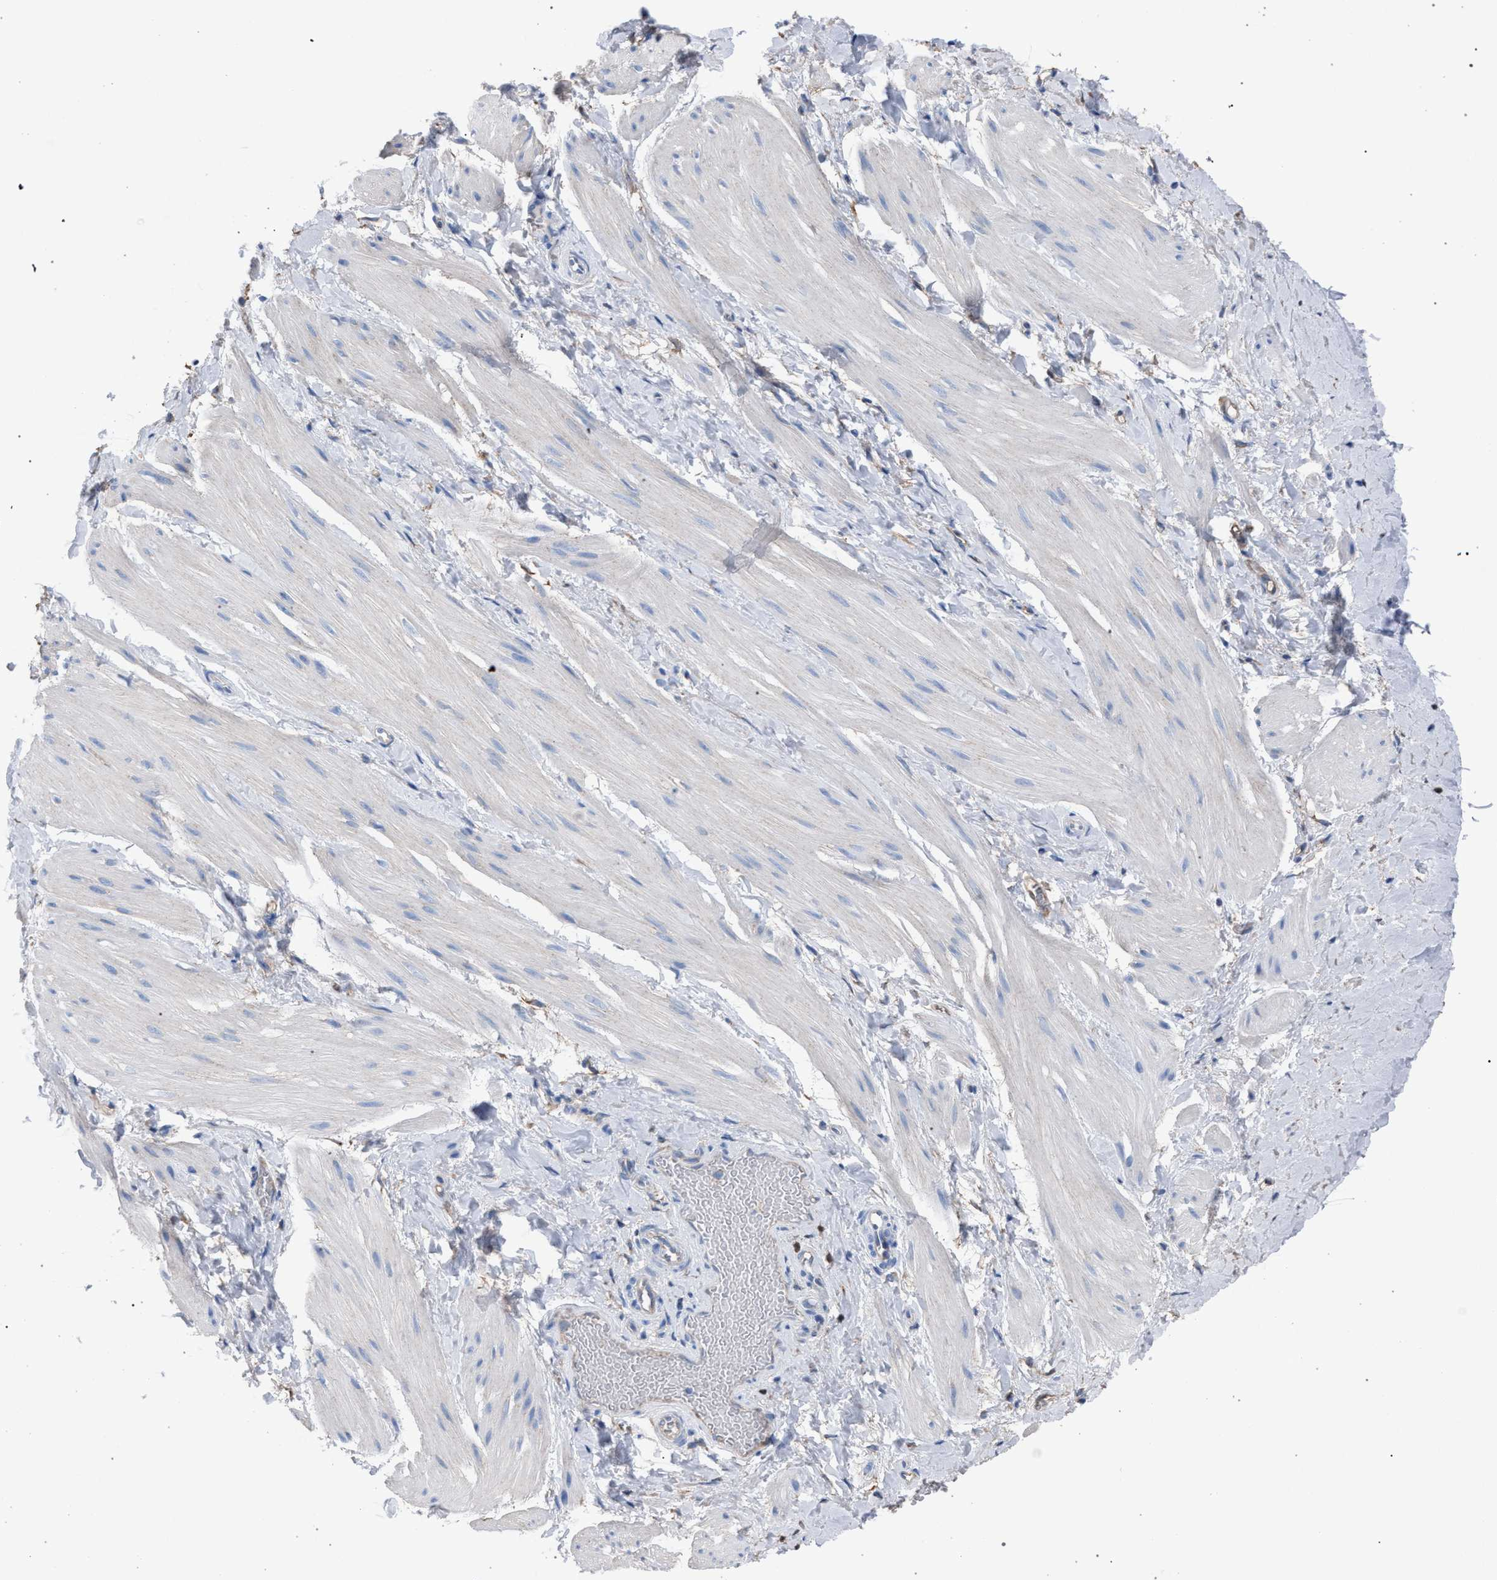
{"staining": {"intensity": "negative", "quantity": "none", "location": "none"}, "tissue": "smooth muscle", "cell_type": "Smooth muscle cells", "image_type": "normal", "snomed": [{"axis": "morphology", "description": "Normal tissue, NOS"}, {"axis": "topography", "description": "Smooth muscle"}], "caption": "Micrograph shows no significant protein staining in smooth muscle cells of normal smooth muscle. Brightfield microscopy of immunohistochemistry stained with DAB (3,3'-diaminobenzidine) (brown) and hematoxylin (blue), captured at high magnification.", "gene": "HSD17B4", "patient": {"sex": "male", "age": 16}}